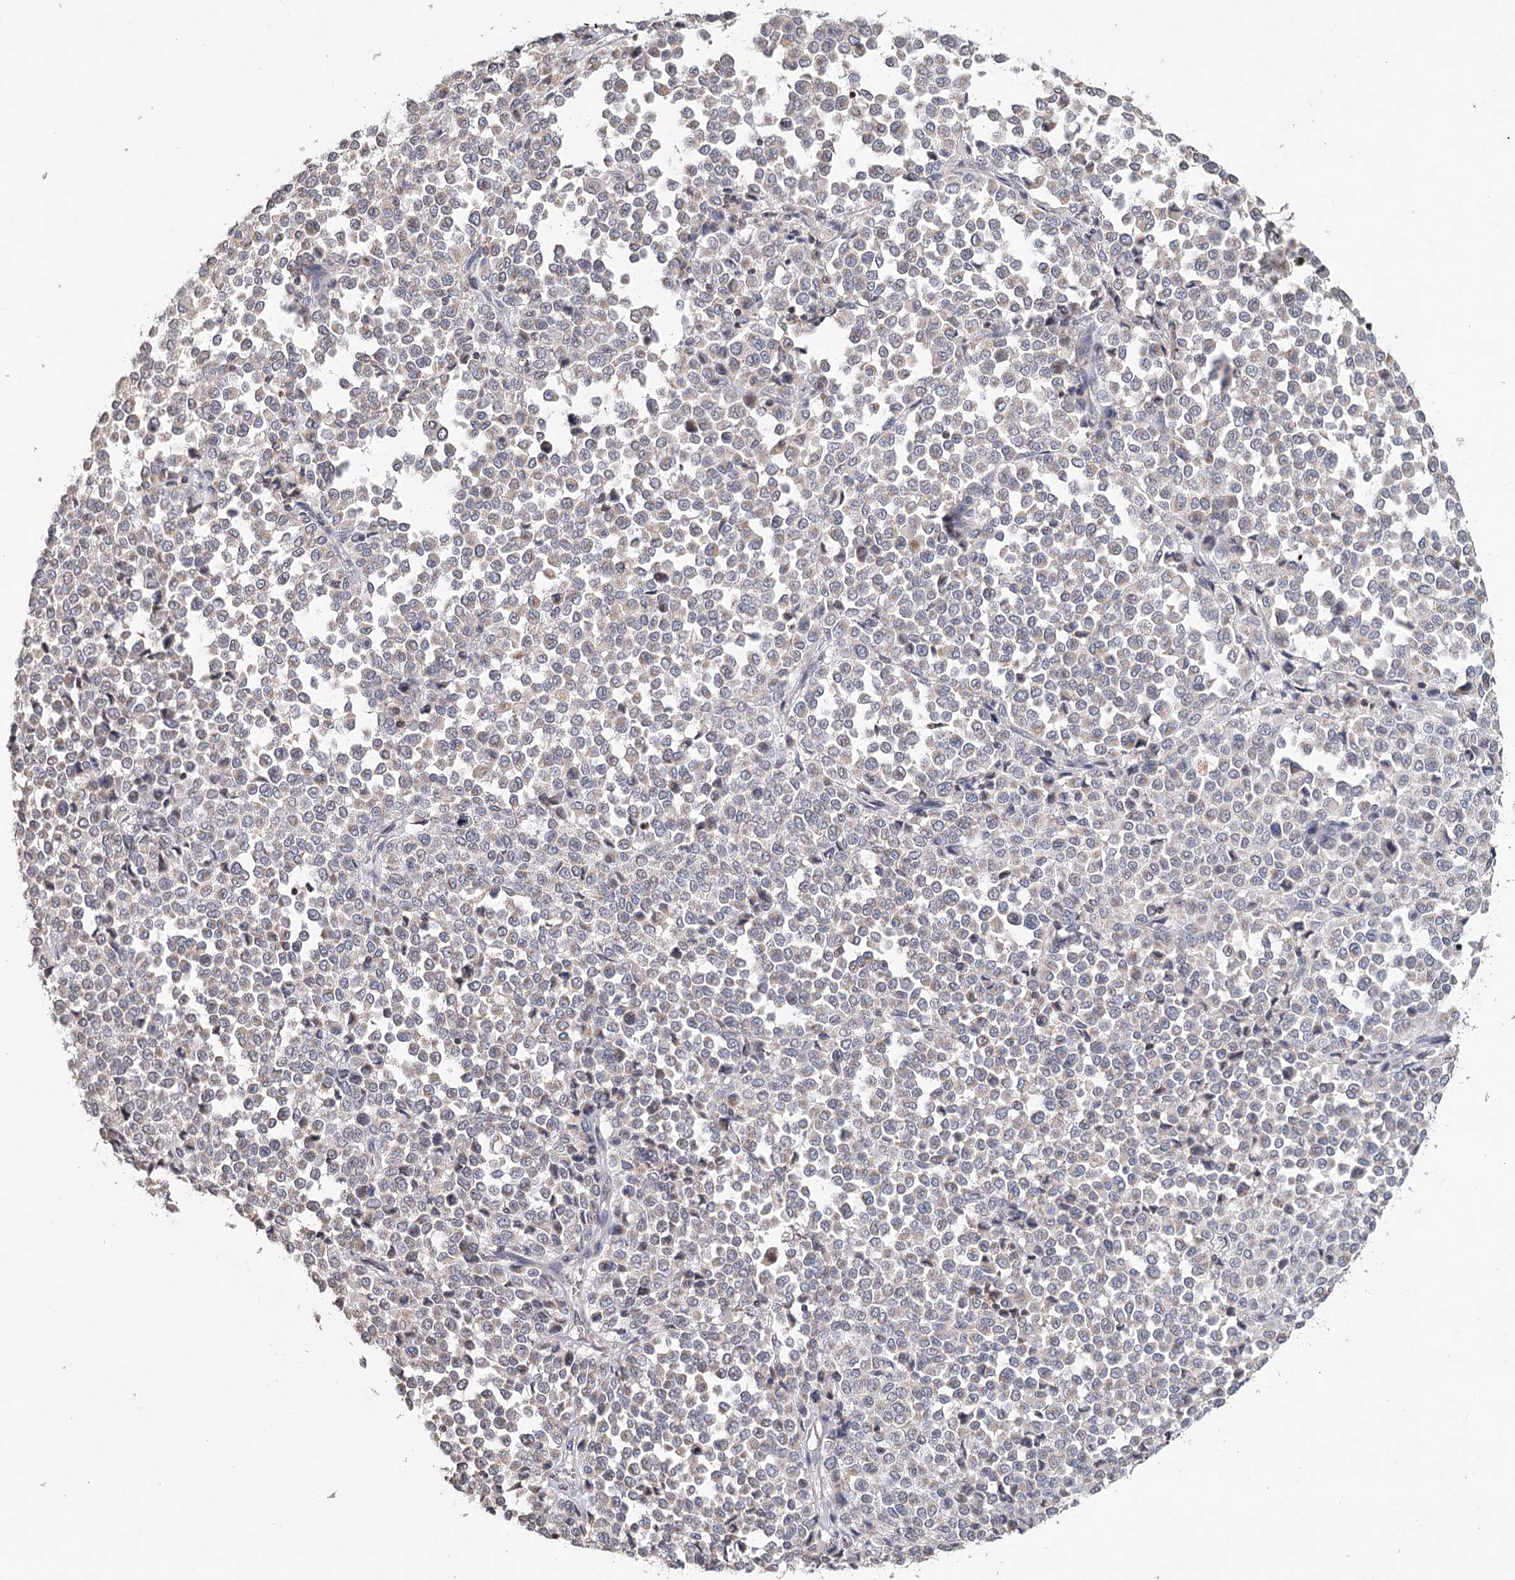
{"staining": {"intensity": "negative", "quantity": "none", "location": "none"}, "tissue": "melanoma", "cell_type": "Tumor cells", "image_type": "cancer", "snomed": [{"axis": "morphology", "description": "Malignant melanoma, Metastatic site"}, {"axis": "topography", "description": "Pancreas"}], "caption": "The histopathology image displays no significant staining in tumor cells of melanoma.", "gene": "ICOS", "patient": {"sex": "female", "age": 30}}